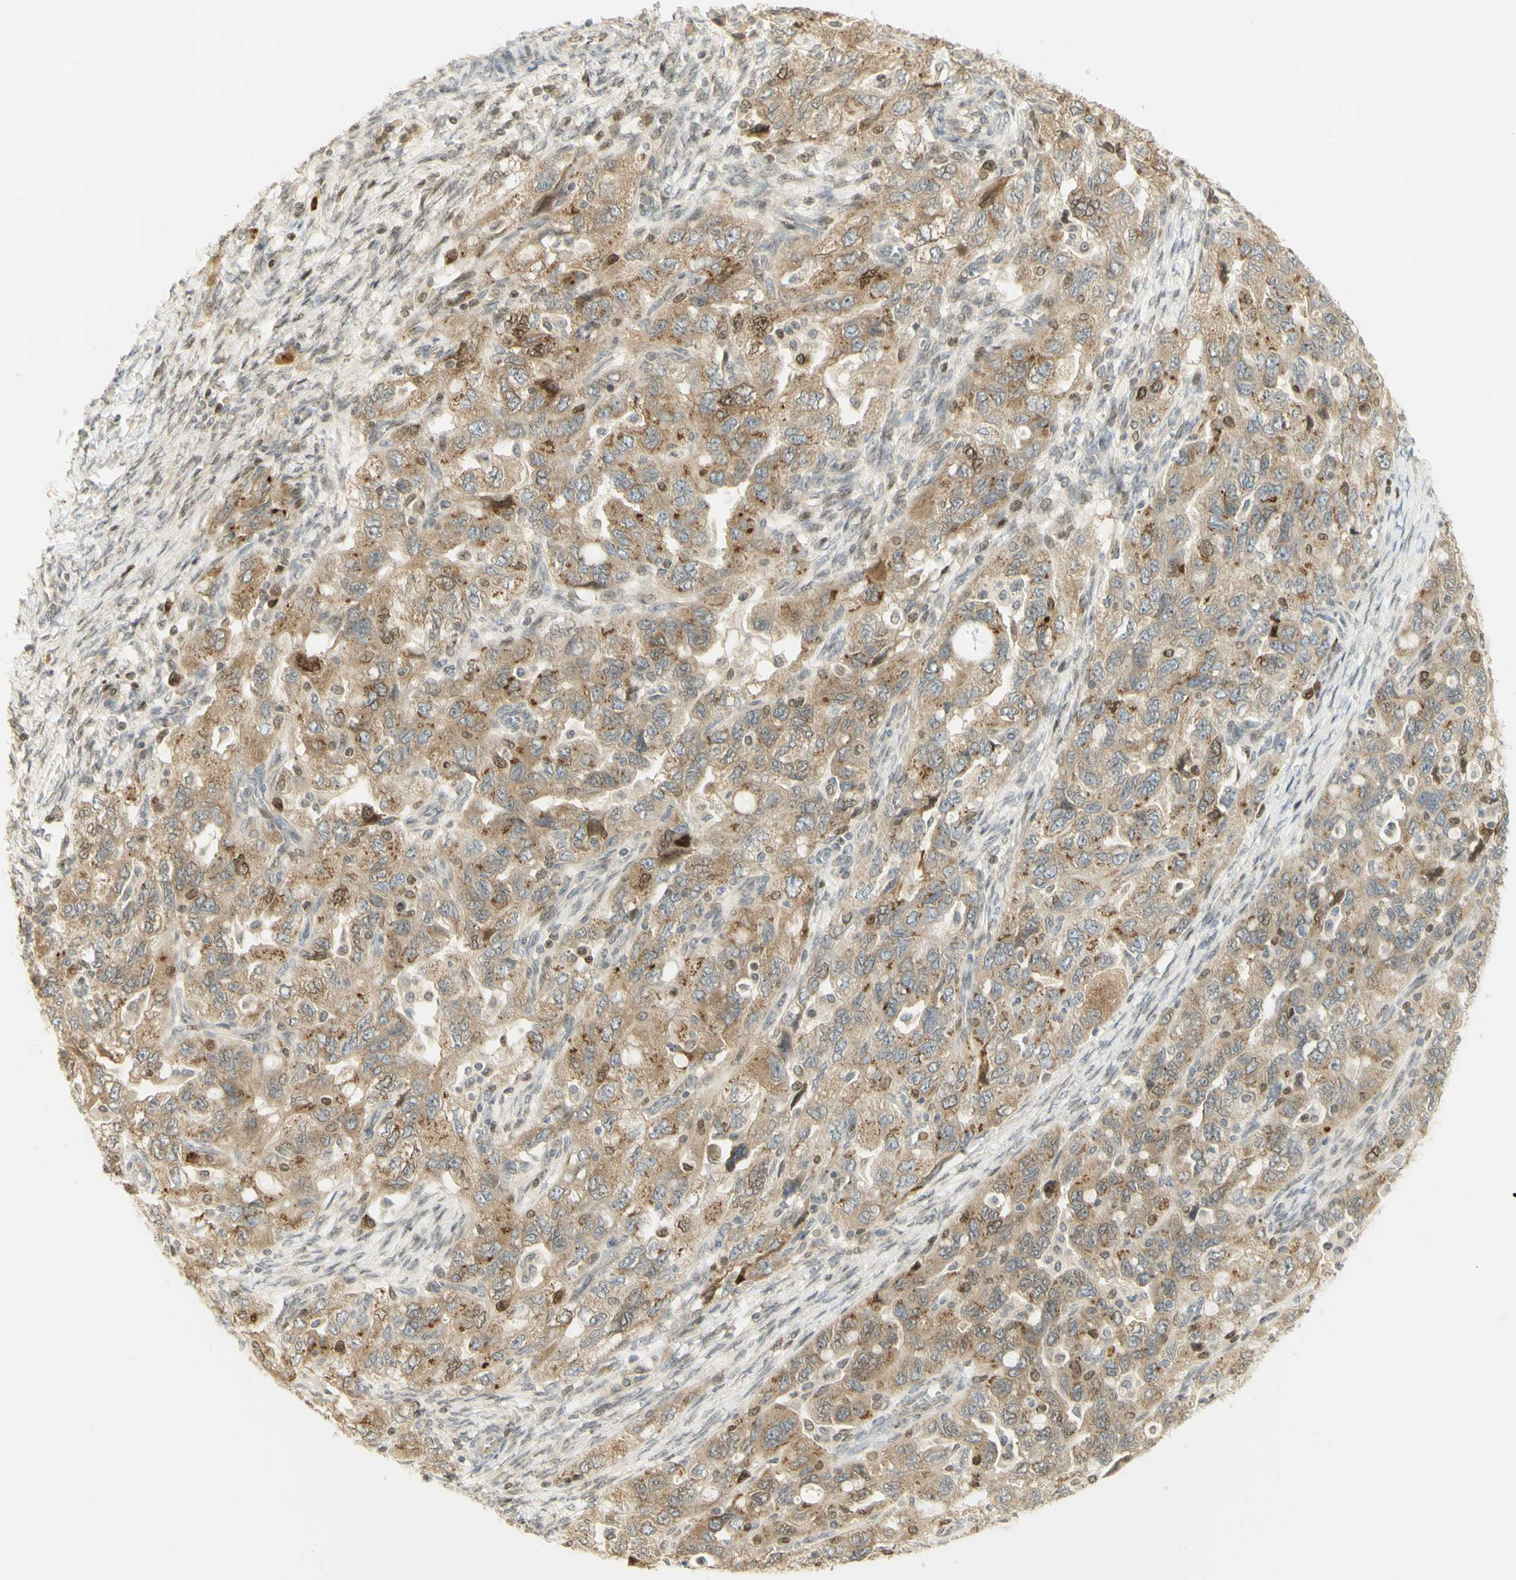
{"staining": {"intensity": "moderate", "quantity": ">75%", "location": "cytoplasmic/membranous,nuclear"}, "tissue": "ovarian cancer", "cell_type": "Tumor cells", "image_type": "cancer", "snomed": [{"axis": "morphology", "description": "Carcinoma, NOS"}, {"axis": "morphology", "description": "Cystadenocarcinoma, serous, NOS"}, {"axis": "topography", "description": "Ovary"}], "caption": "A brown stain labels moderate cytoplasmic/membranous and nuclear positivity of a protein in human ovarian cancer (serous cystadenocarcinoma) tumor cells.", "gene": "KIF11", "patient": {"sex": "female", "age": 69}}